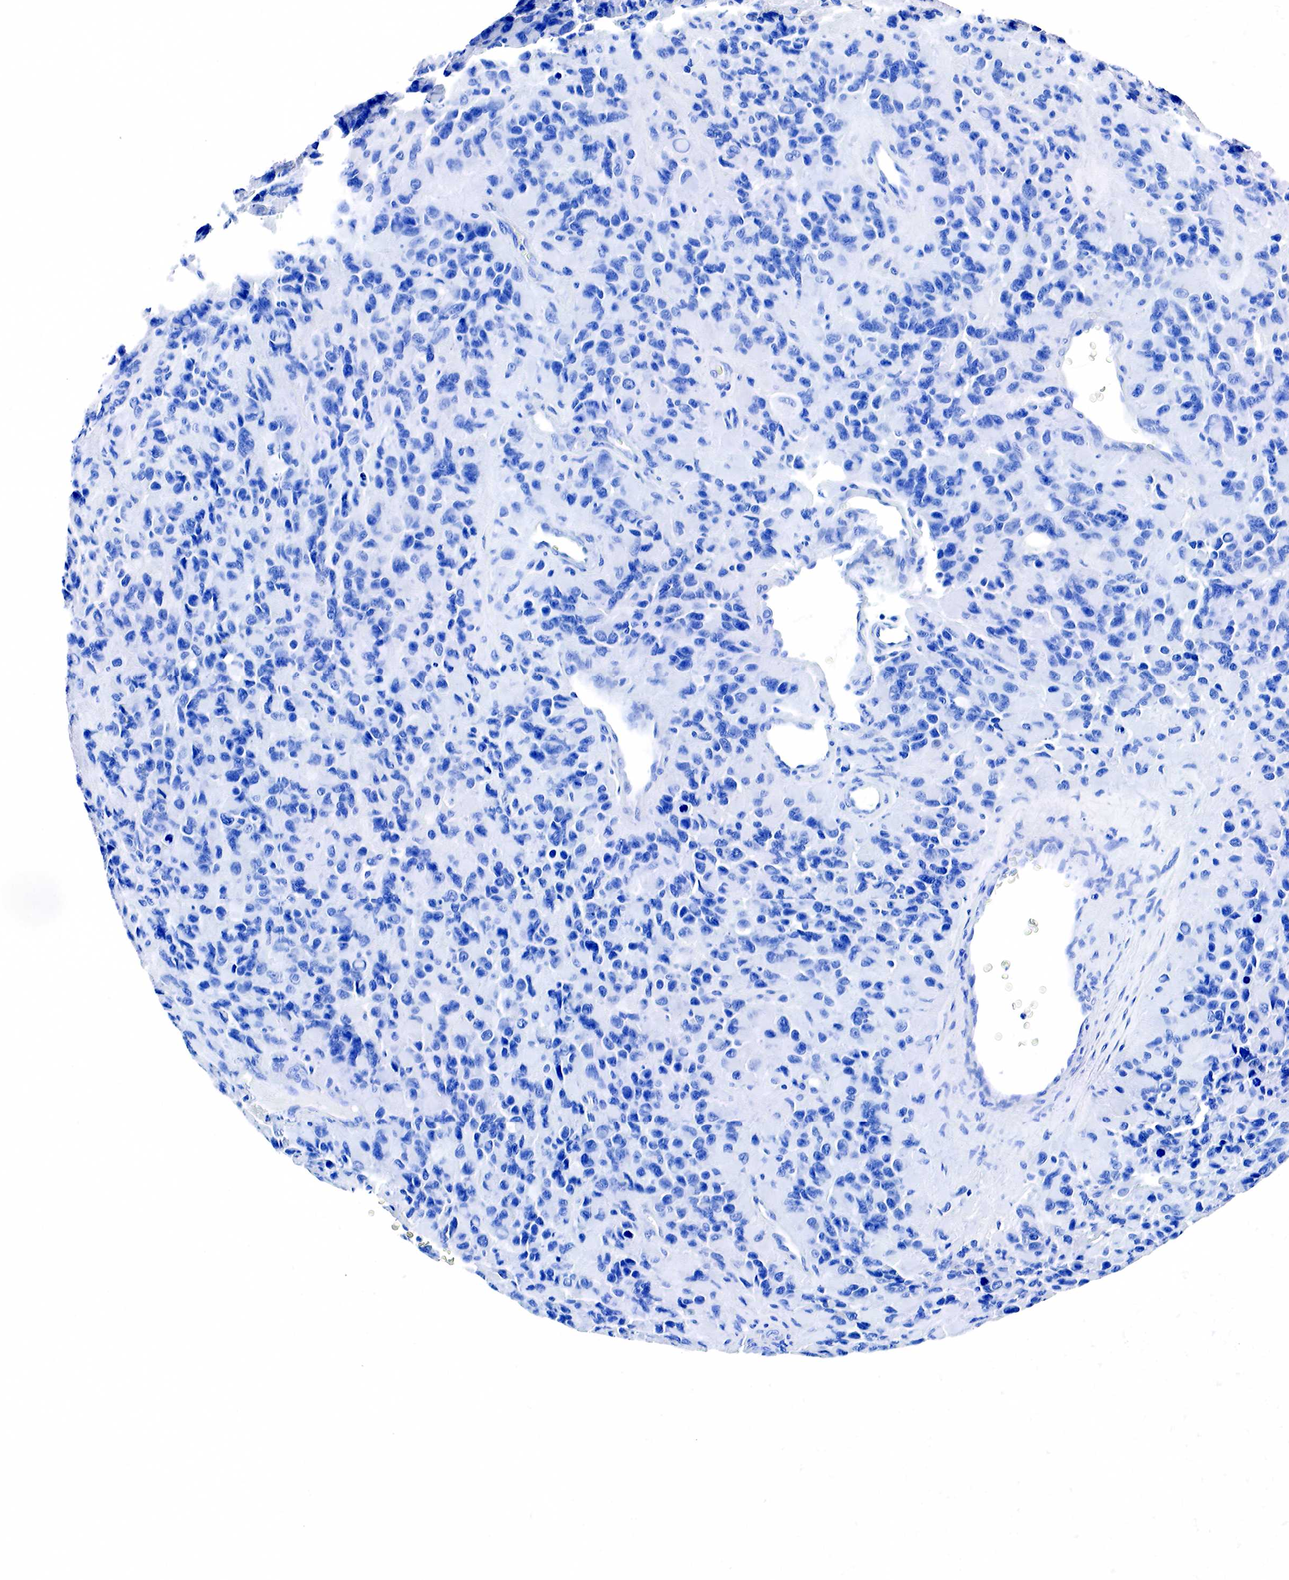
{"staining": {"intensity": "negative", "quantity": "none", "location": "none"}, "tissue": "glioma", "cell_type": "Tumor cells", "image_type": "cancer", "snomed": [{"axis": "morphology", "description": "Glioma, malignant, High grade"}, {"axis": "topography", "description": "Brain"}], "caption": "IHC of human malignant high-grade glioma demonstrates no positivity in tumor cells.", "gene": "ACP3", "patient": {"sex": "male", "age": 77}}